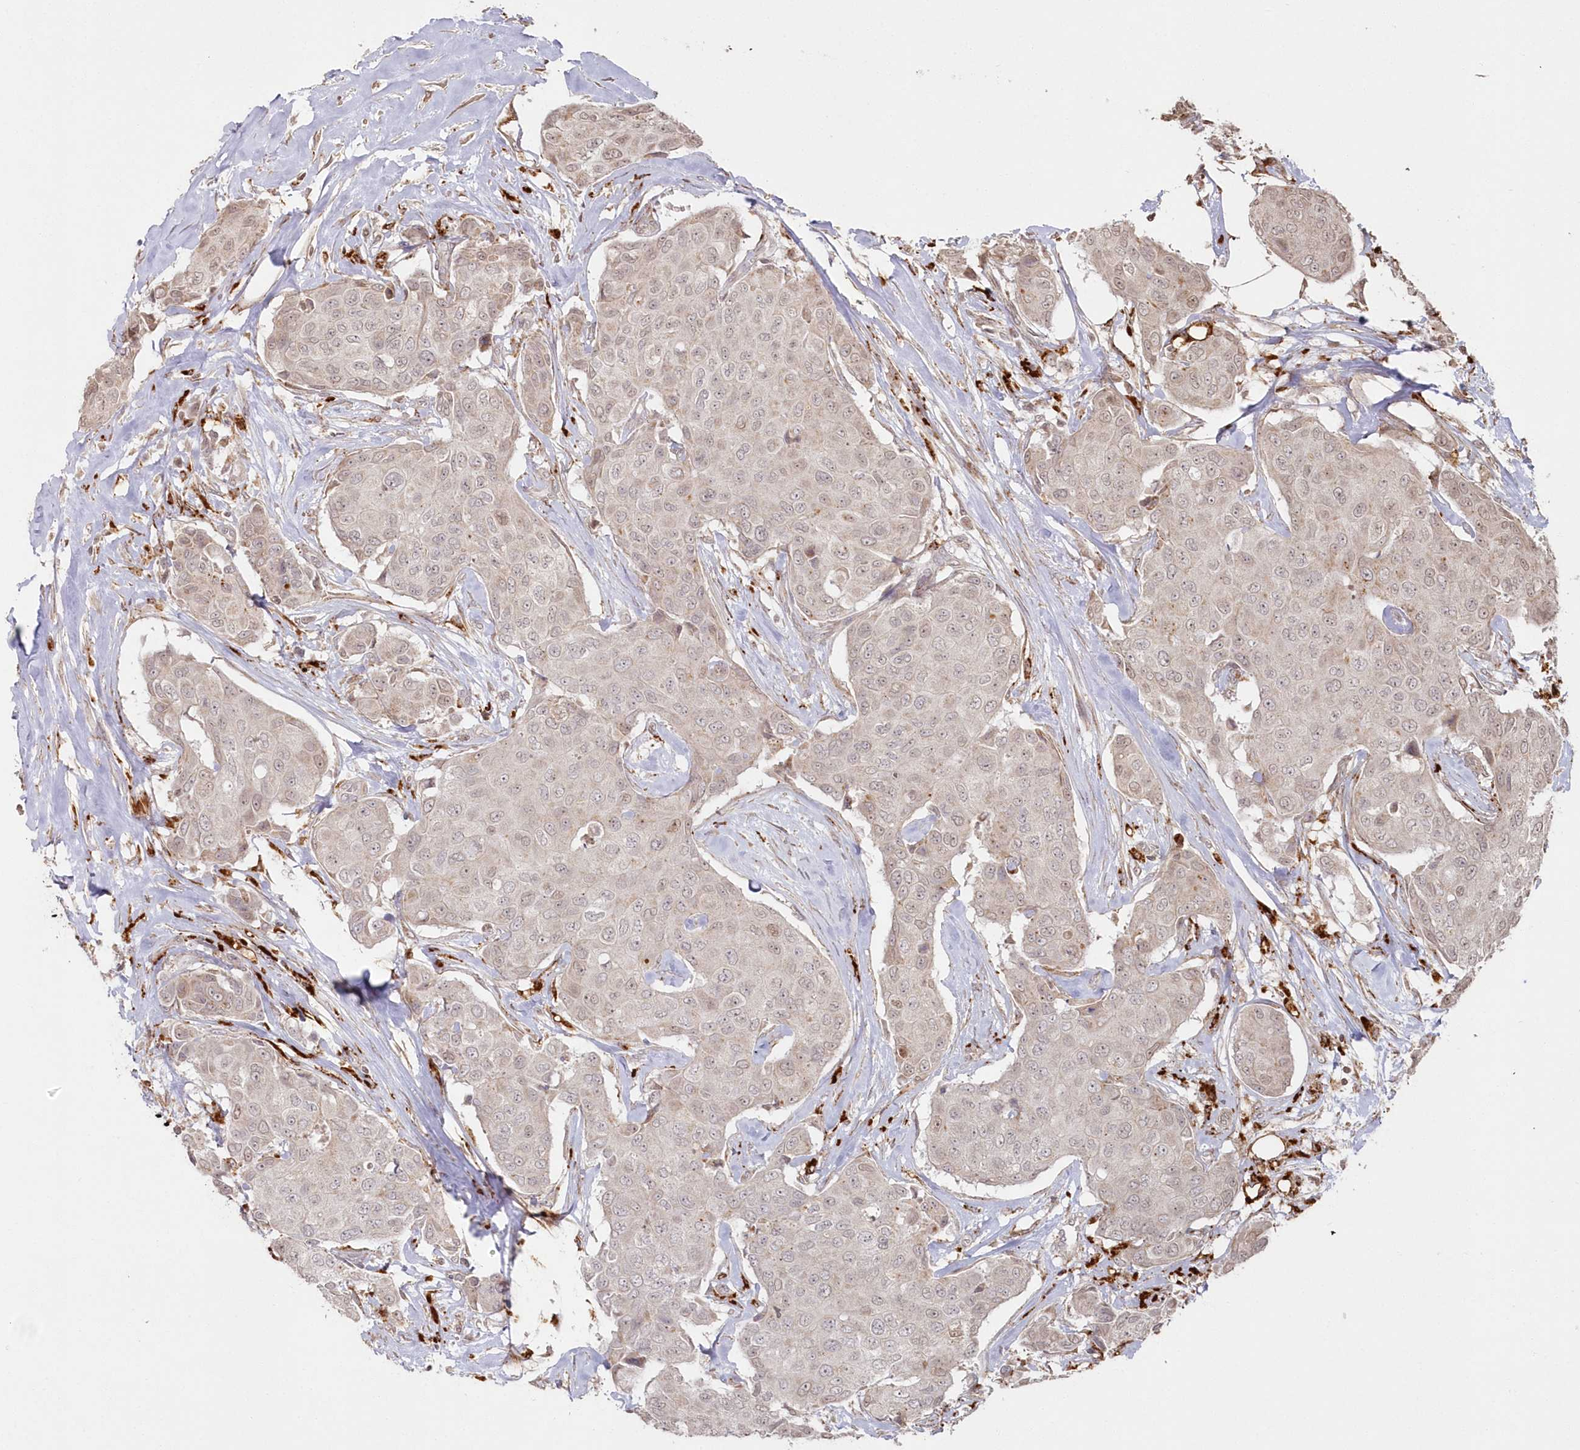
{"staining": {"intensity": "weak", "quantity": "25%-75%", "location": "cytoplasmic/membranous,nuclear"}, "tissue": "breast cancer", "cell_type": "Tumor cells", "image_type": "cancer", "snomed": [{"axis": "morphology", "description": "Duct carcinoma"}, {"axis": "topography", "description": "Breast"}], "caption": "Weak cytoplasmic/membranous and nuclear expression is appreciated in approximately 25%-75% of tumor cells in breast cancer (invasive ductal carcinoma). Immunohistochemistry stains the protein of interest in brown and the nuclei are stained blue.", "gene": "ARSB", "patient": {"sex": "female", "age": 80}}